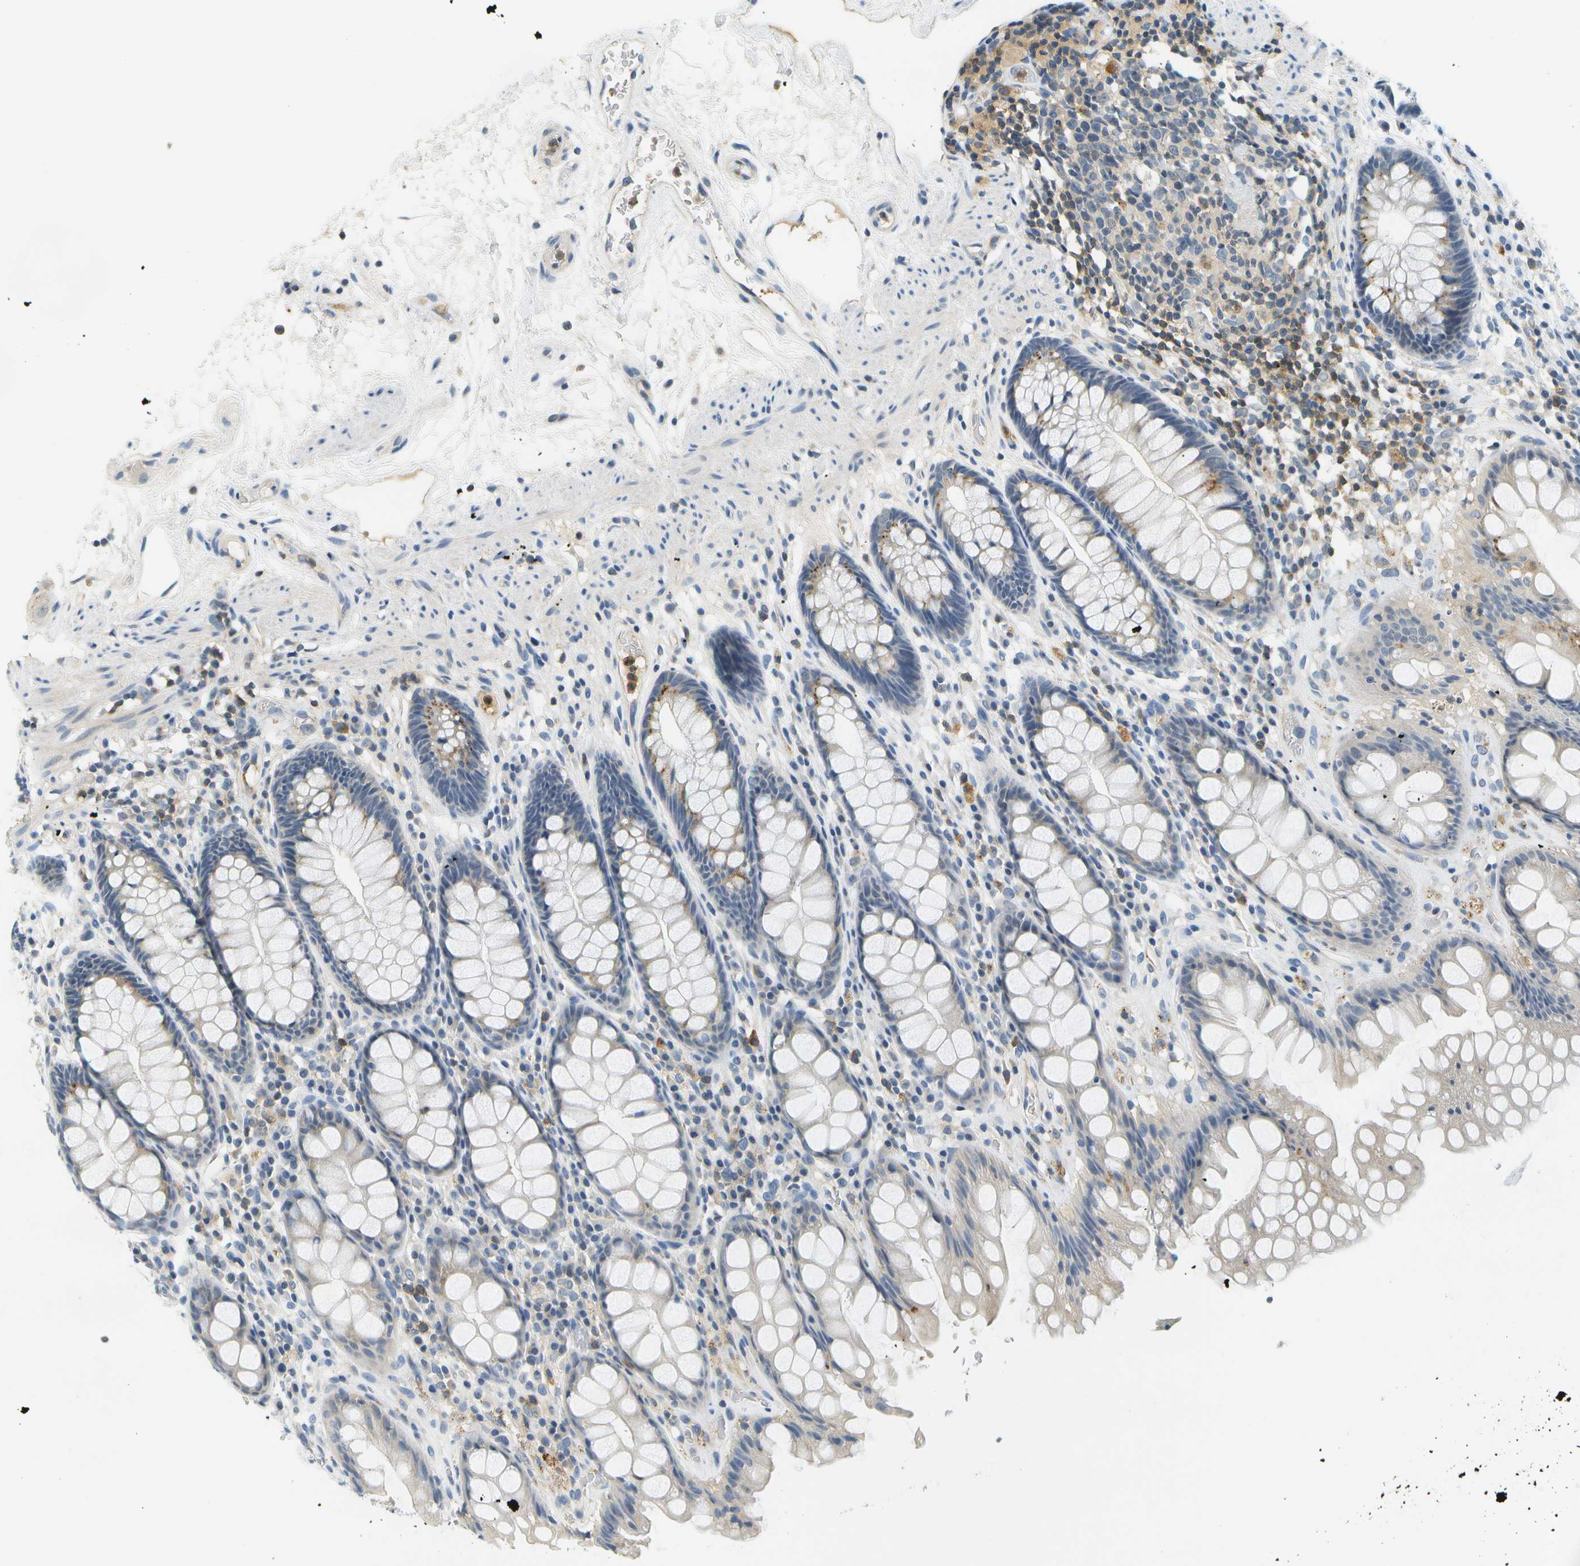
{"staining": {"intensity": "negative", "quantity": "none", "location": "none"}, "tissue": "rectum", "cell_type": "Glandular cells", "image_type": "normal", "snomed": [{"axis": "morphology", "description": "Normal tissue, NOS"}, {"axis": "topography", "description": "Rectum"}], "caption": "There is no significant expression in glandular cells of rectum.", "gene": "RASGRP2", "patient": {"sex": "male", "age": 64}}